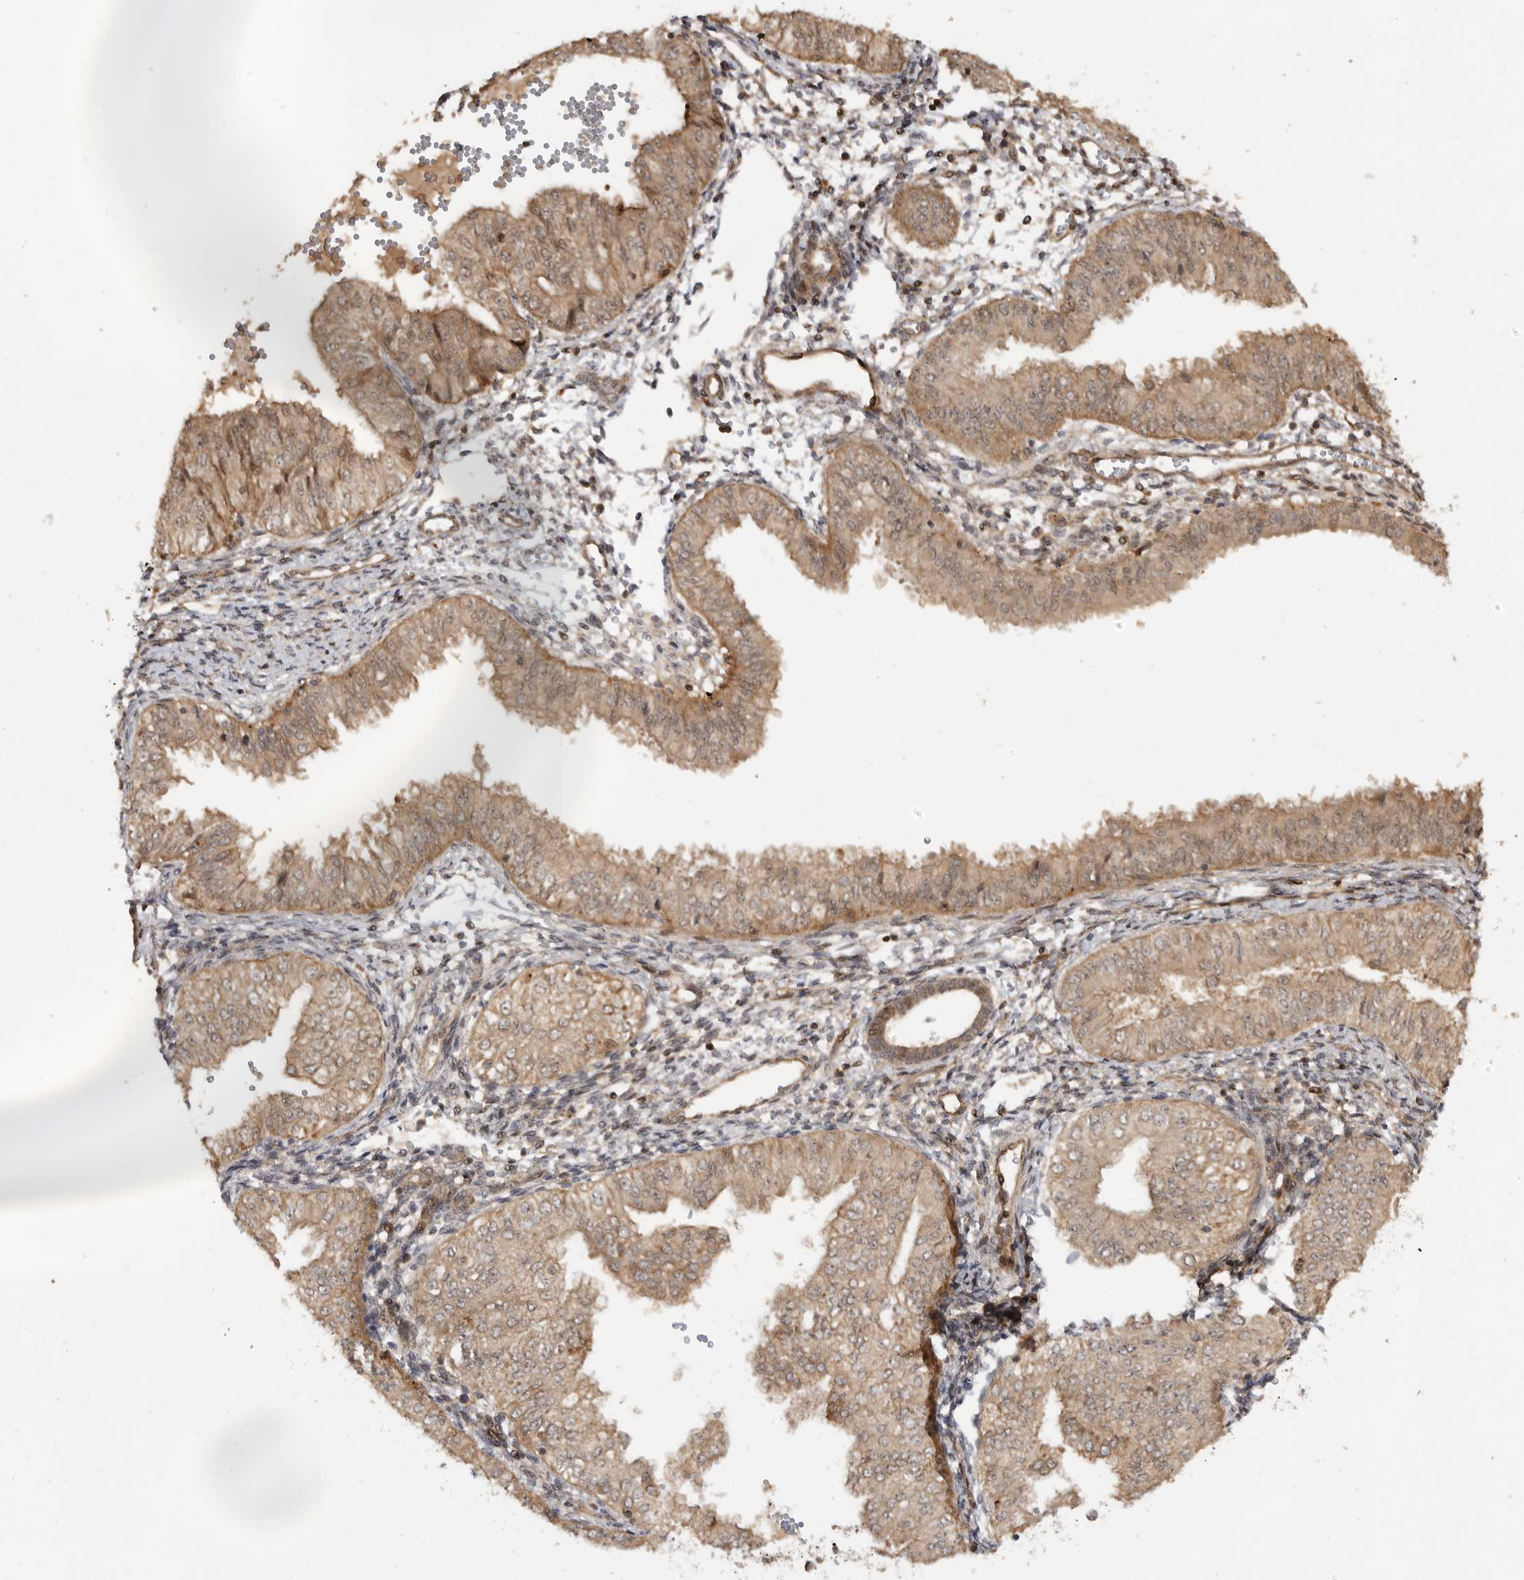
{"staining": {"intensity": "moderate", "quantity": ">75%", "location": "cytoplasmic/membranous,nuclear"}, "tissue": "endometrial cancer", "cell_type": "Tumor cells", "image_type": "cancer", "snomed": [{"axis": "morphology", "description": "Normal tissue, NOS"}, {"axis": "morphology", "description": "Adenocarcinoma, NOS"}, {"axis": "topography", "description": "Endometrium"}], "caption": "This is an image of immunohistochemistry staining of endometrial cancer (adenocarcinoma), which shows moderate expression in the cytoplasmic/membranous and nuclear of tumor cells.", "gene": "ADPRS", "patient": {"sex": "female", "age": 53}}